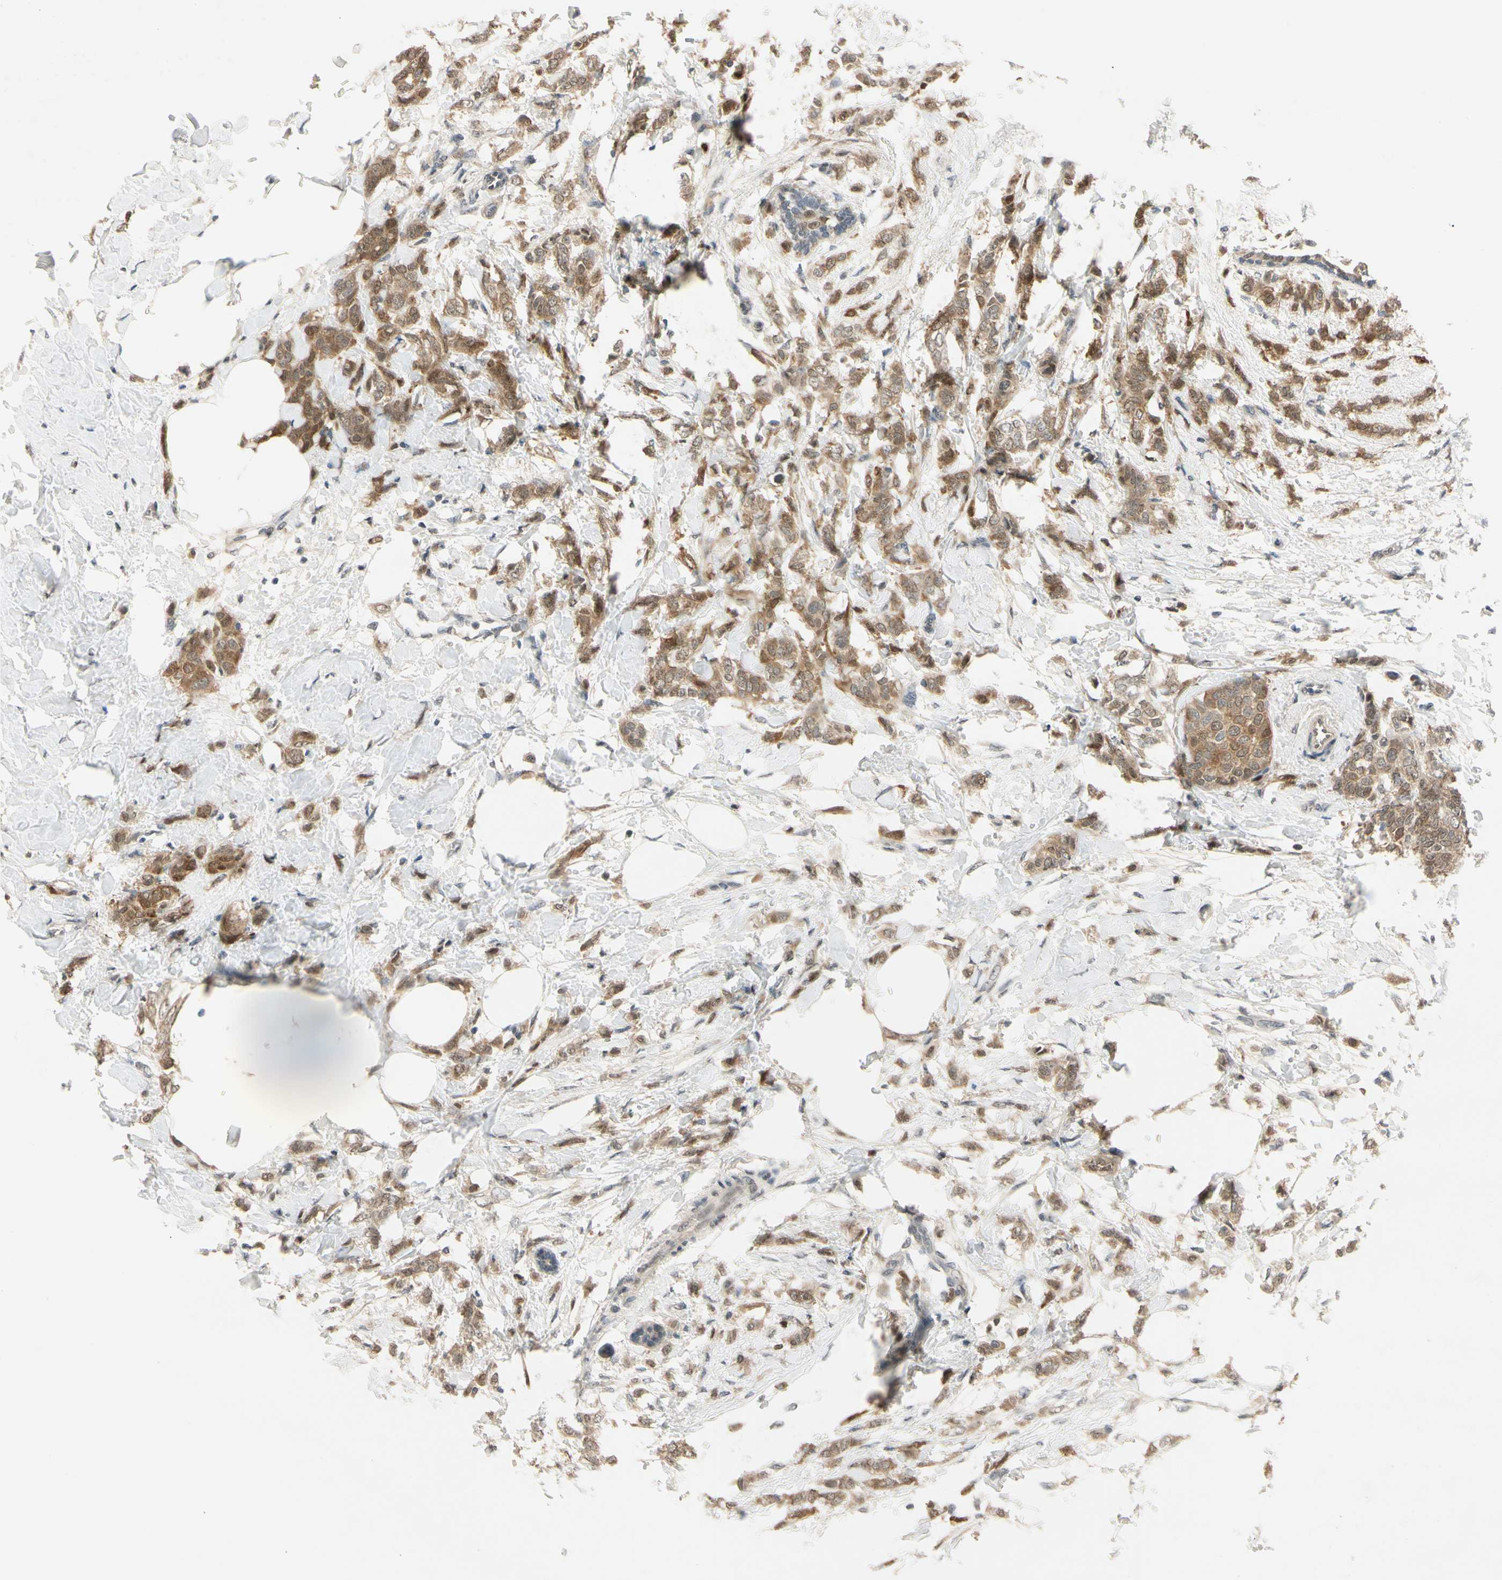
{"staining": {"intensity": "moderate", "quantity": ">75%", "location": "cytoplasmic/membranous,nuclear"}, "tissue": "breast cancer", "cell_type": "Tumor cells", "image_type": "cancer", "snomed": [{"axis": "morphology", "description": "Lobular carcinoma, in situ"}, {"axis": "morphology", "description": "Lobular carcinoma"}, {"axis": "topography", "description": "Breast"}], "caption": "Immunohistochemistry (DAB) staining of human breast cancer demonstrates moderate cytoplasmic/membranous and nuclear protein expression in about >75% of tumor cells. The protein is shown in brown color, while the nuclei are stained blue.", "gene": "RIOX2", "patient": {"sex": "female", "age": 41}}